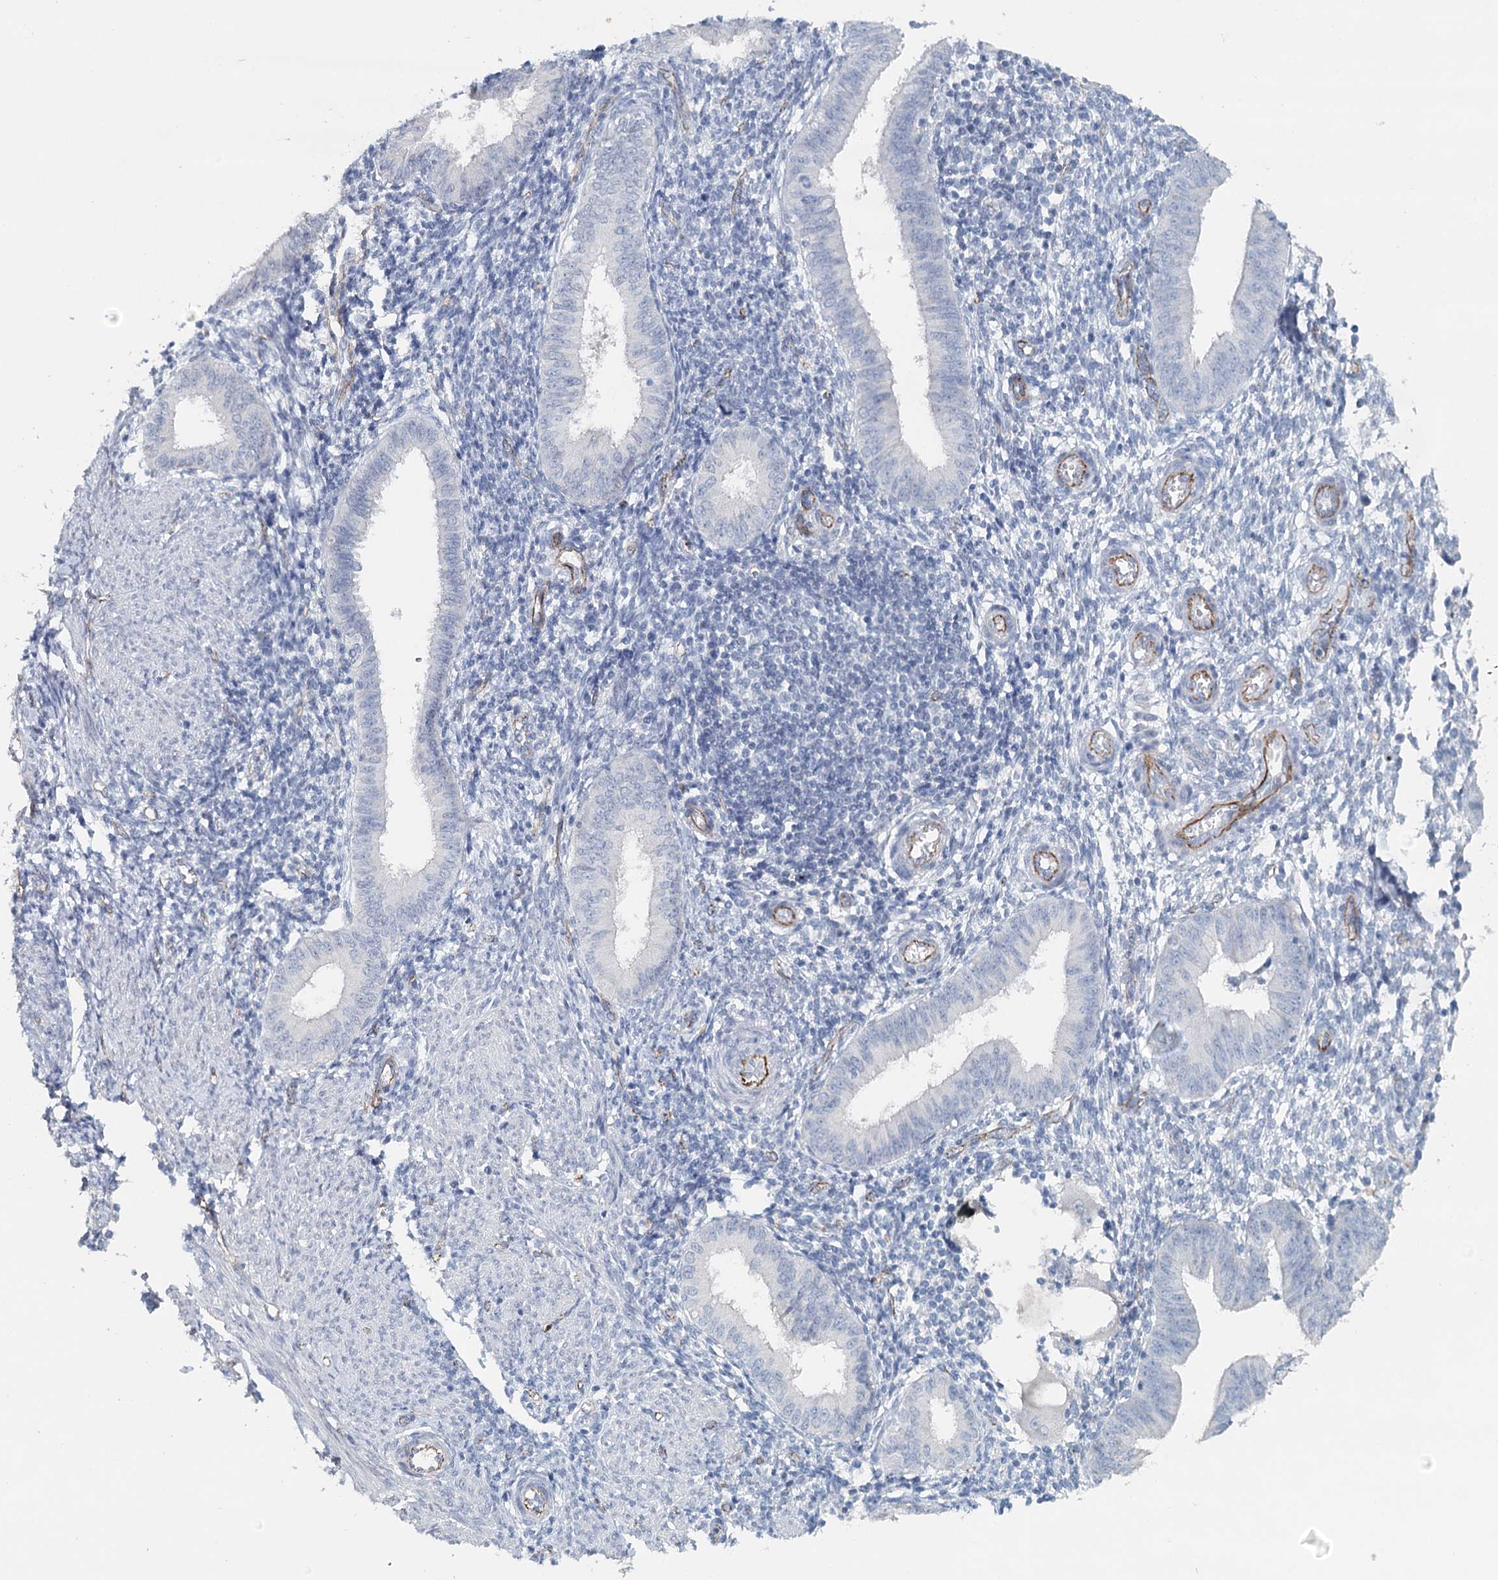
{"staining": {"intensity": "negative", "quantity": "none", "location": "none"}, "tissue": "endometrium", "cell_type": "Cells in endometrial stroma", "image_type": "normal", "snomed": [{"axis": "morphology", "description": "Normal tissue, NOS"}, {"axis": "topography", "description": "Uterus"}, {"axis": "topography", "description": "Endometrium"}], "caption": "The image displays no staining of cells in endometrial stroma in normal endometrium.", "gene": "SYNPO", "patient": {"sex": "female", "age": 48}}